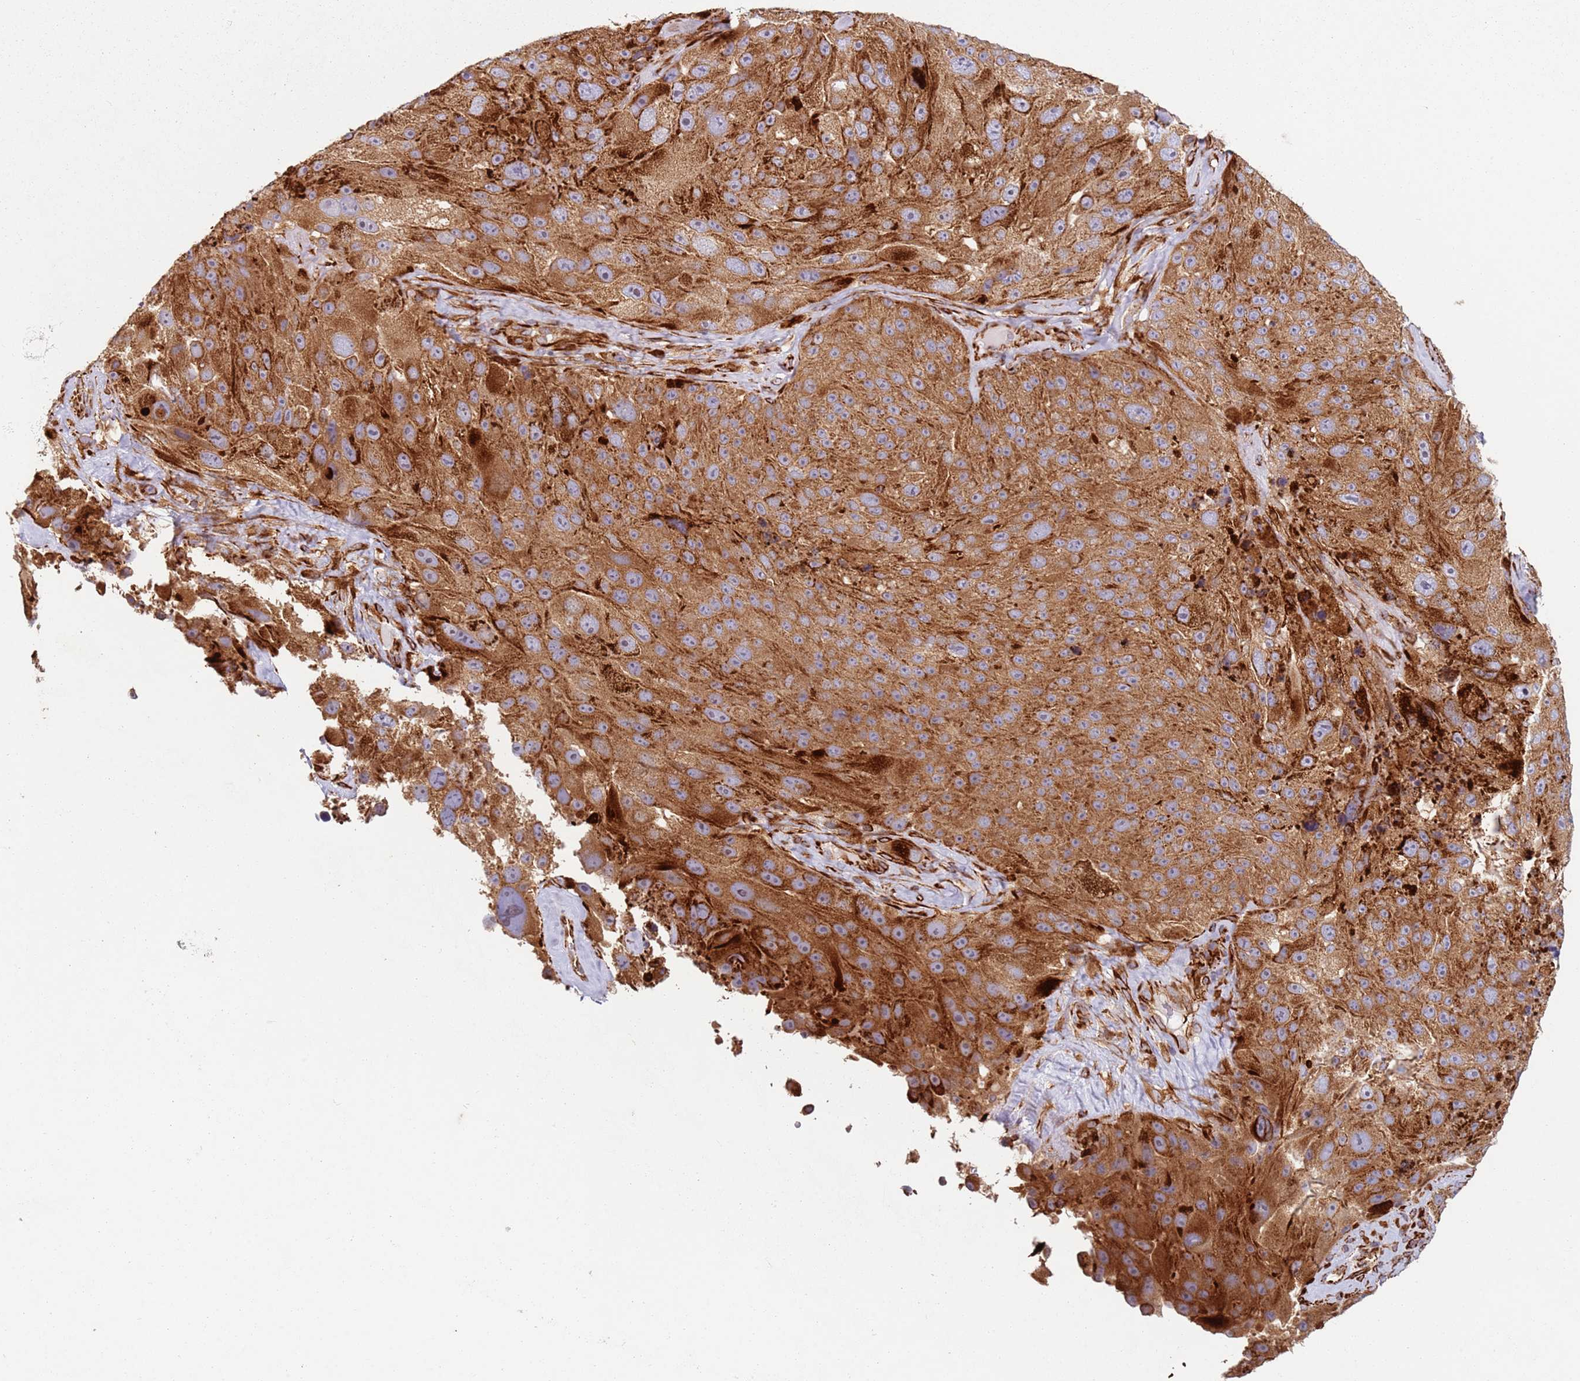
{"staining": {"intensity": "strong", "quantity": ">75%", "location": "cytoplasmic/membranous"}, "tissue": "melanoma", "cell_type": "Tumor cells", "image_type": "cancer", "snomed": [{"axis": "morphology", "description": "Malignant melanoma, Metastatic site"}, {"axis": "topography", "description": "Lymph node"}], "caption": "Immunohistochemical staining of human melanoma displays high levels of strong cytoplasmic/membranous expression in approximately >75% of tumor cells. Nuclei are stained in blue.", "gene": "SNAPIN", "patient": {"sex": "male", "age": 62}}